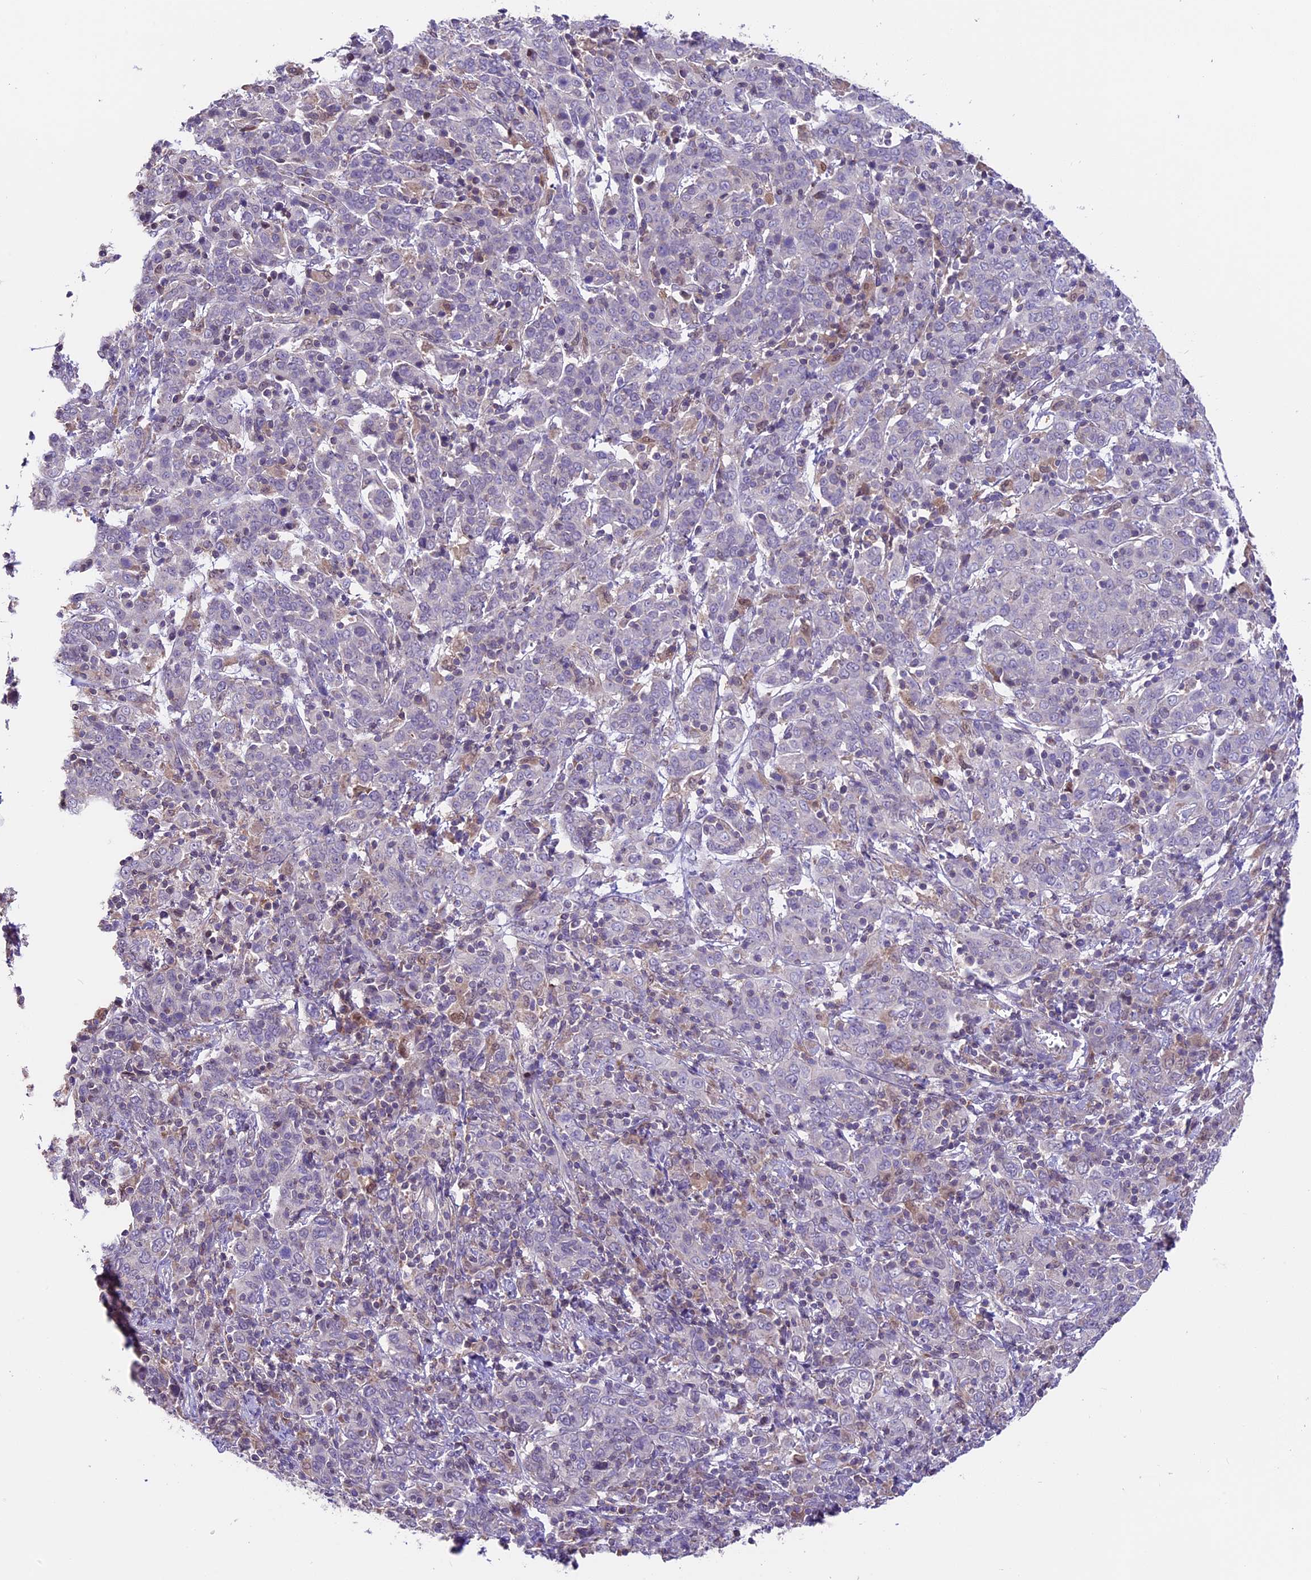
{"staining": {"intensity": "negative", "quantity": "none", "location": "none"}, "tissue": "cervical cancer", "cell_type": "Tumor cells", "image_type": "cancer", "snomed": [{"axis": "morphology", "description": "Squamous cell carcinoma, NOS"}, {"axis": "topography", "description": "Cervix"}], "caption": "Immunohistochemical staining of human squamous cell carcinoma (cervical) reveals no significant expression in tumor cells.", "gene": "DDX28", "patient": {"sex": "female", "age": 67}}